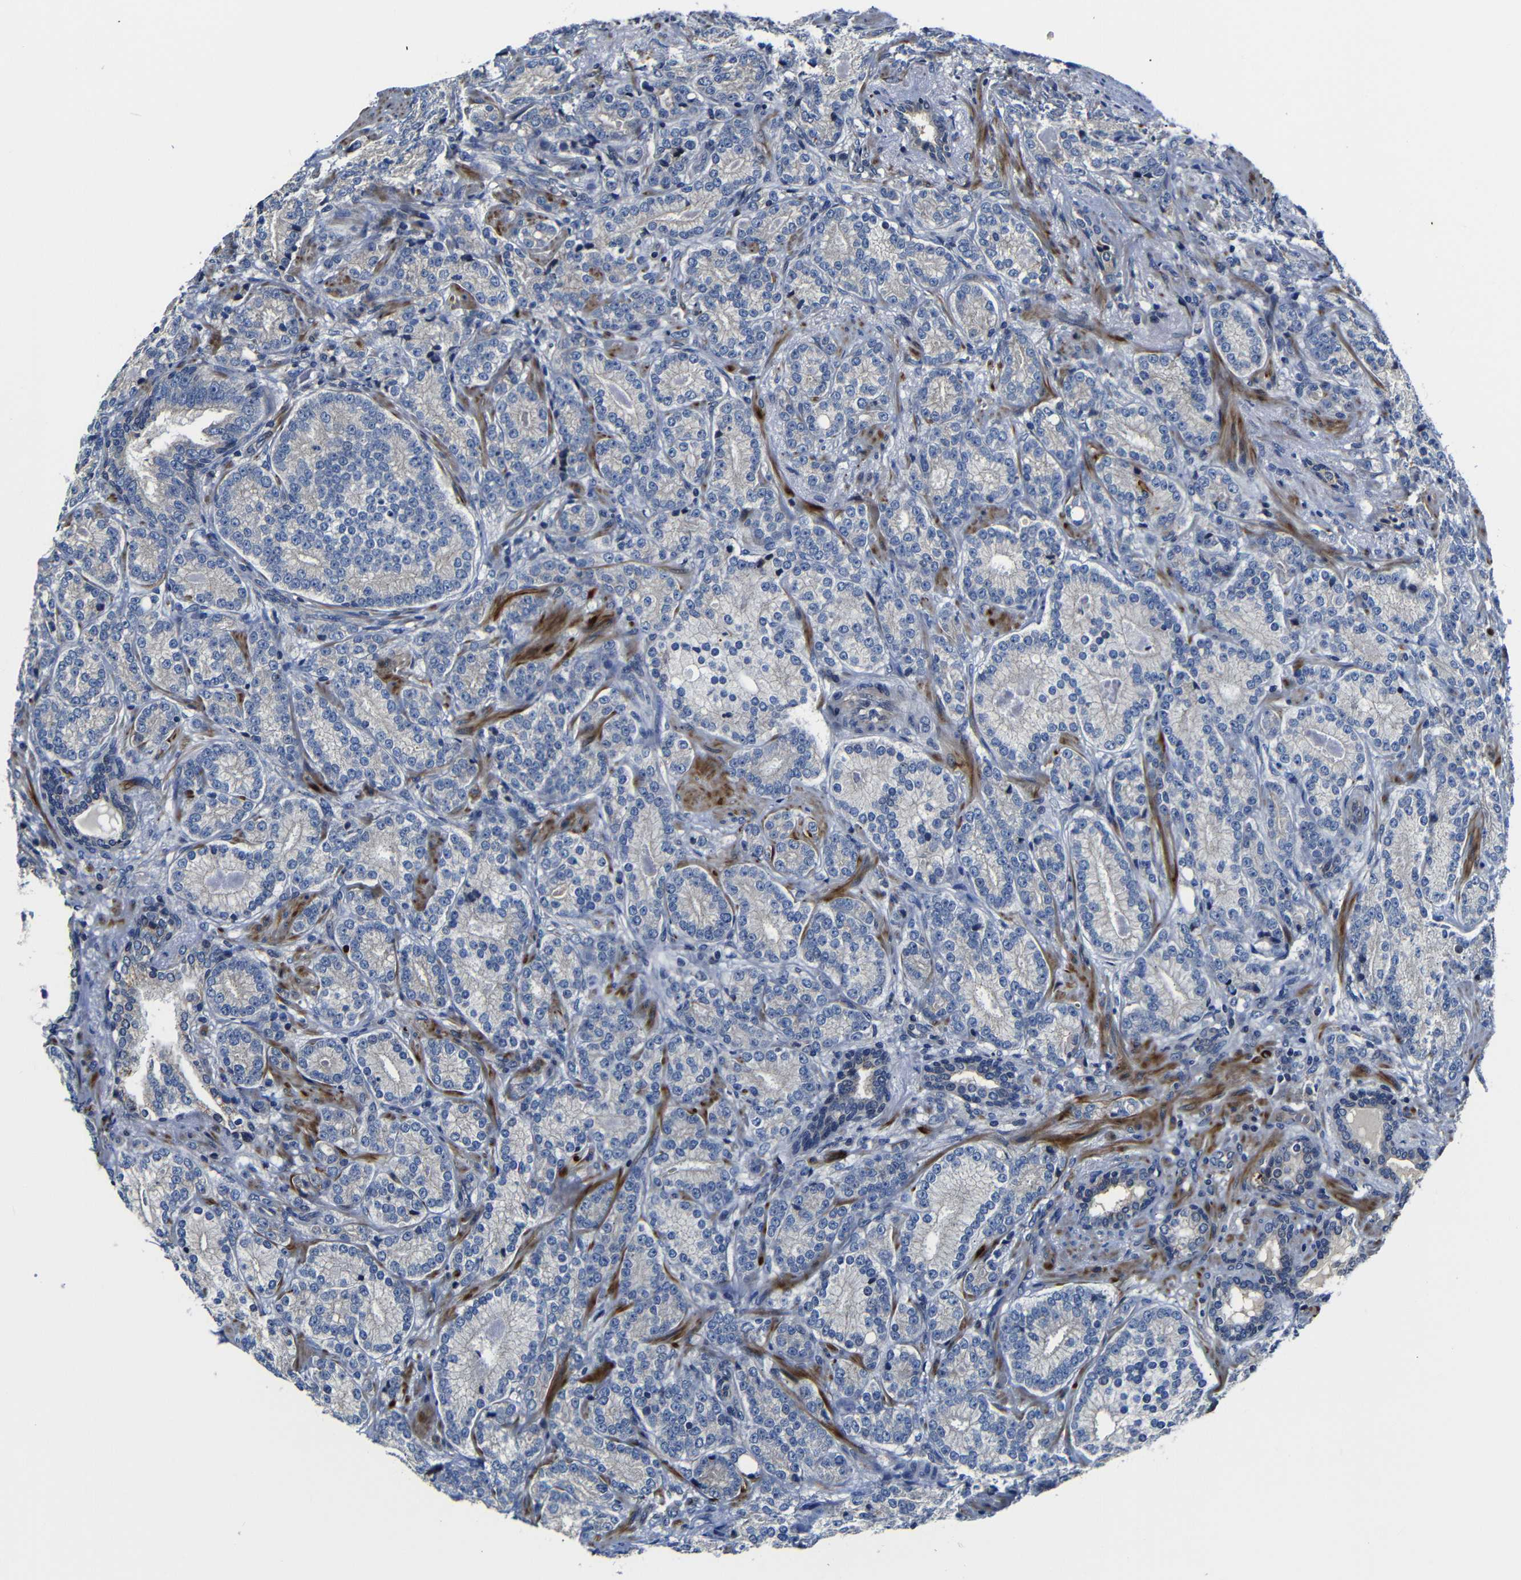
{"staining": {"intensity": "negative", "quantity": "none", "location": "none"}, "tissue": "prostate cancer", "cell_type": "Tumor cells", "image_type": "cancer", "snomed": [{"axis": "morphology", "description": "Adenocarcinoma, High grade"}, {"axis": "topography", "description": "Prostate"}], "caption": "There is no significant staining in tumor cells of prostate adenocarcinoma (high-grade).", "gene": "AFDN", "patient": {"sex": "male", "age": 61}}